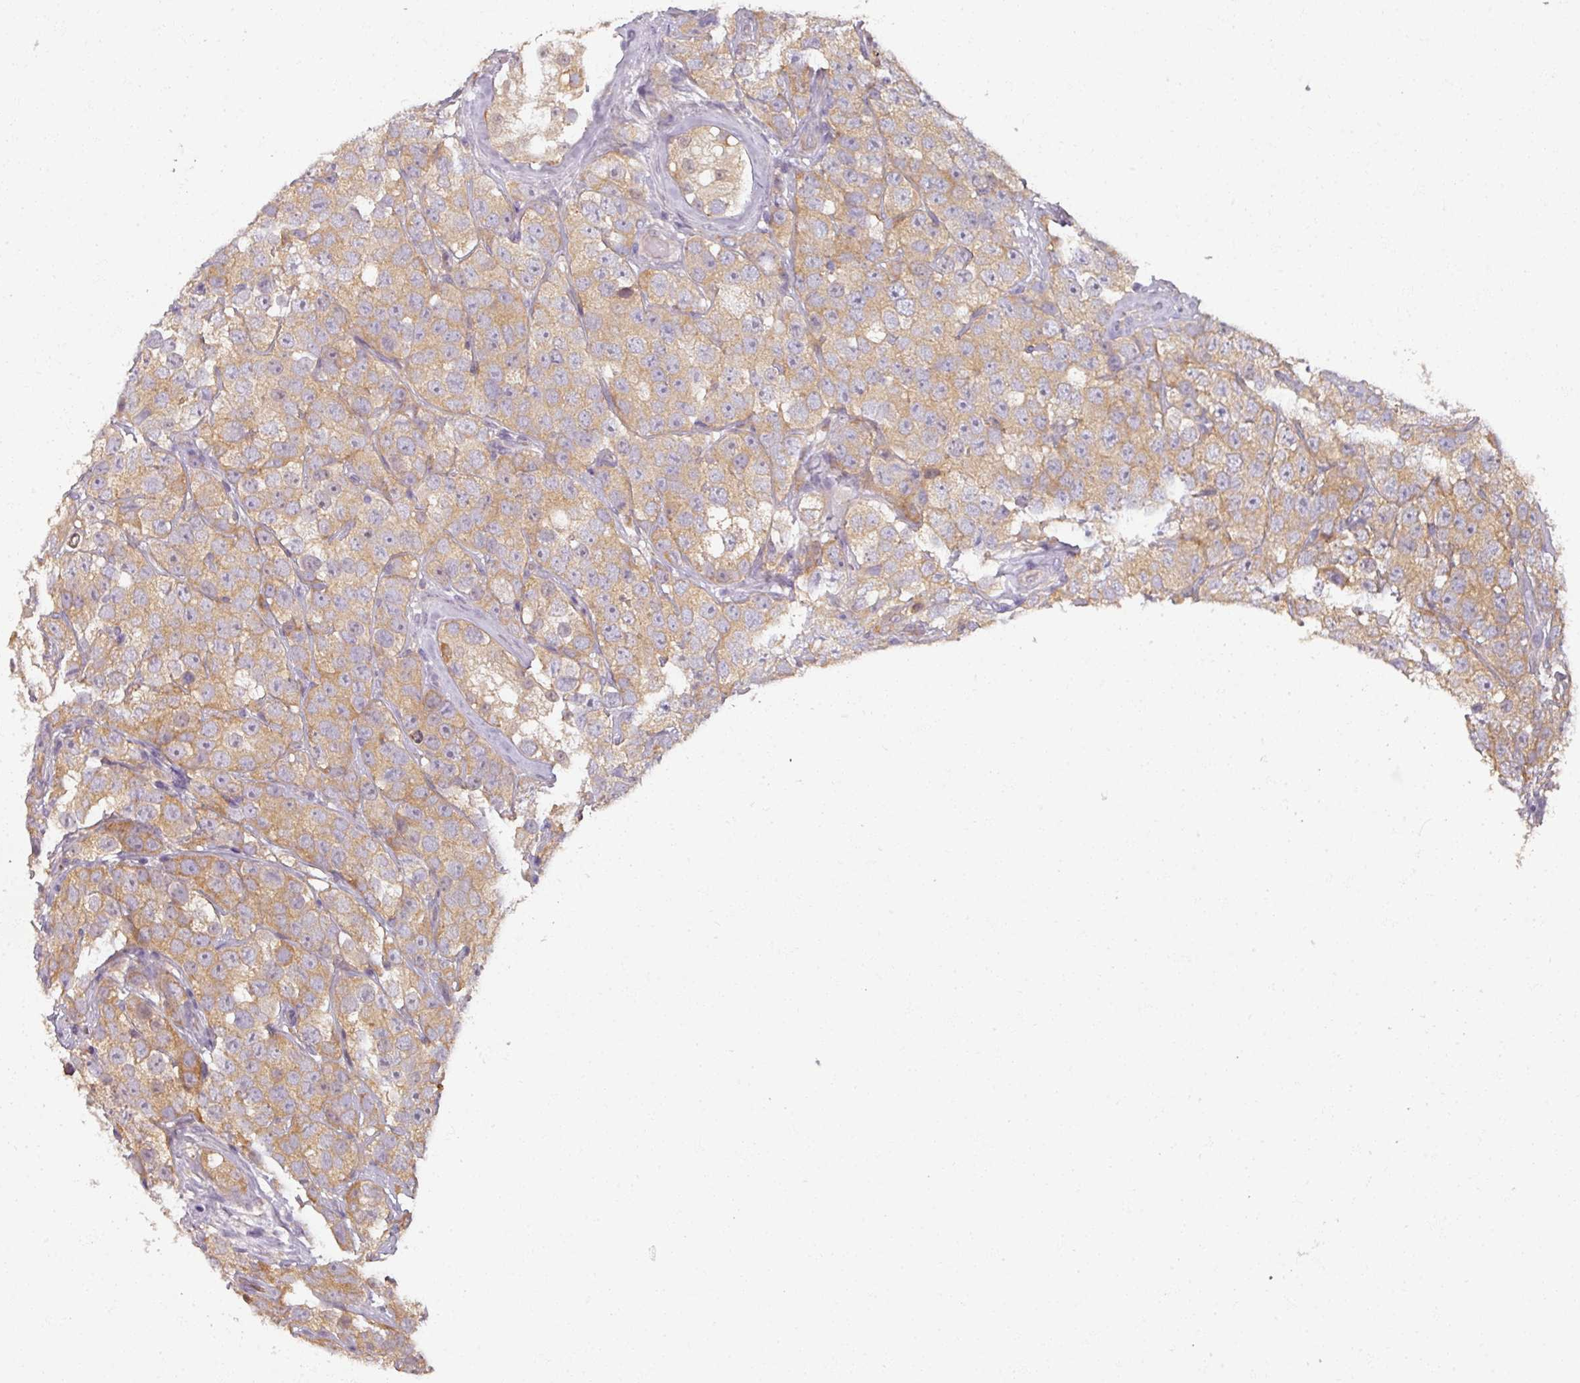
{"staining": {"intensity": "moderate", "quantity": ">75%", "location": "cytoplasmic/membranous"}, "tissue": "testis cancer", "cell_type": "Tumor cells", "image_type": "cancer", "snomed": [{"axis": "morphology", "description": "Seminoma, NOS"}, {"axis": "topography", "description": "Testis"}], "caption": "Immunohistochemistry (IHC) of human testis seminoma exhibits medium levels of moderate cytoplasmic/membranous staining in approximately >75% of tumor cells. Immunohistochemistry (IHC) stains the protein of interest in brown and the nuclei are stained blue.", "gene": "MYMK", "patient": {"sex": "male", "age": 28}}